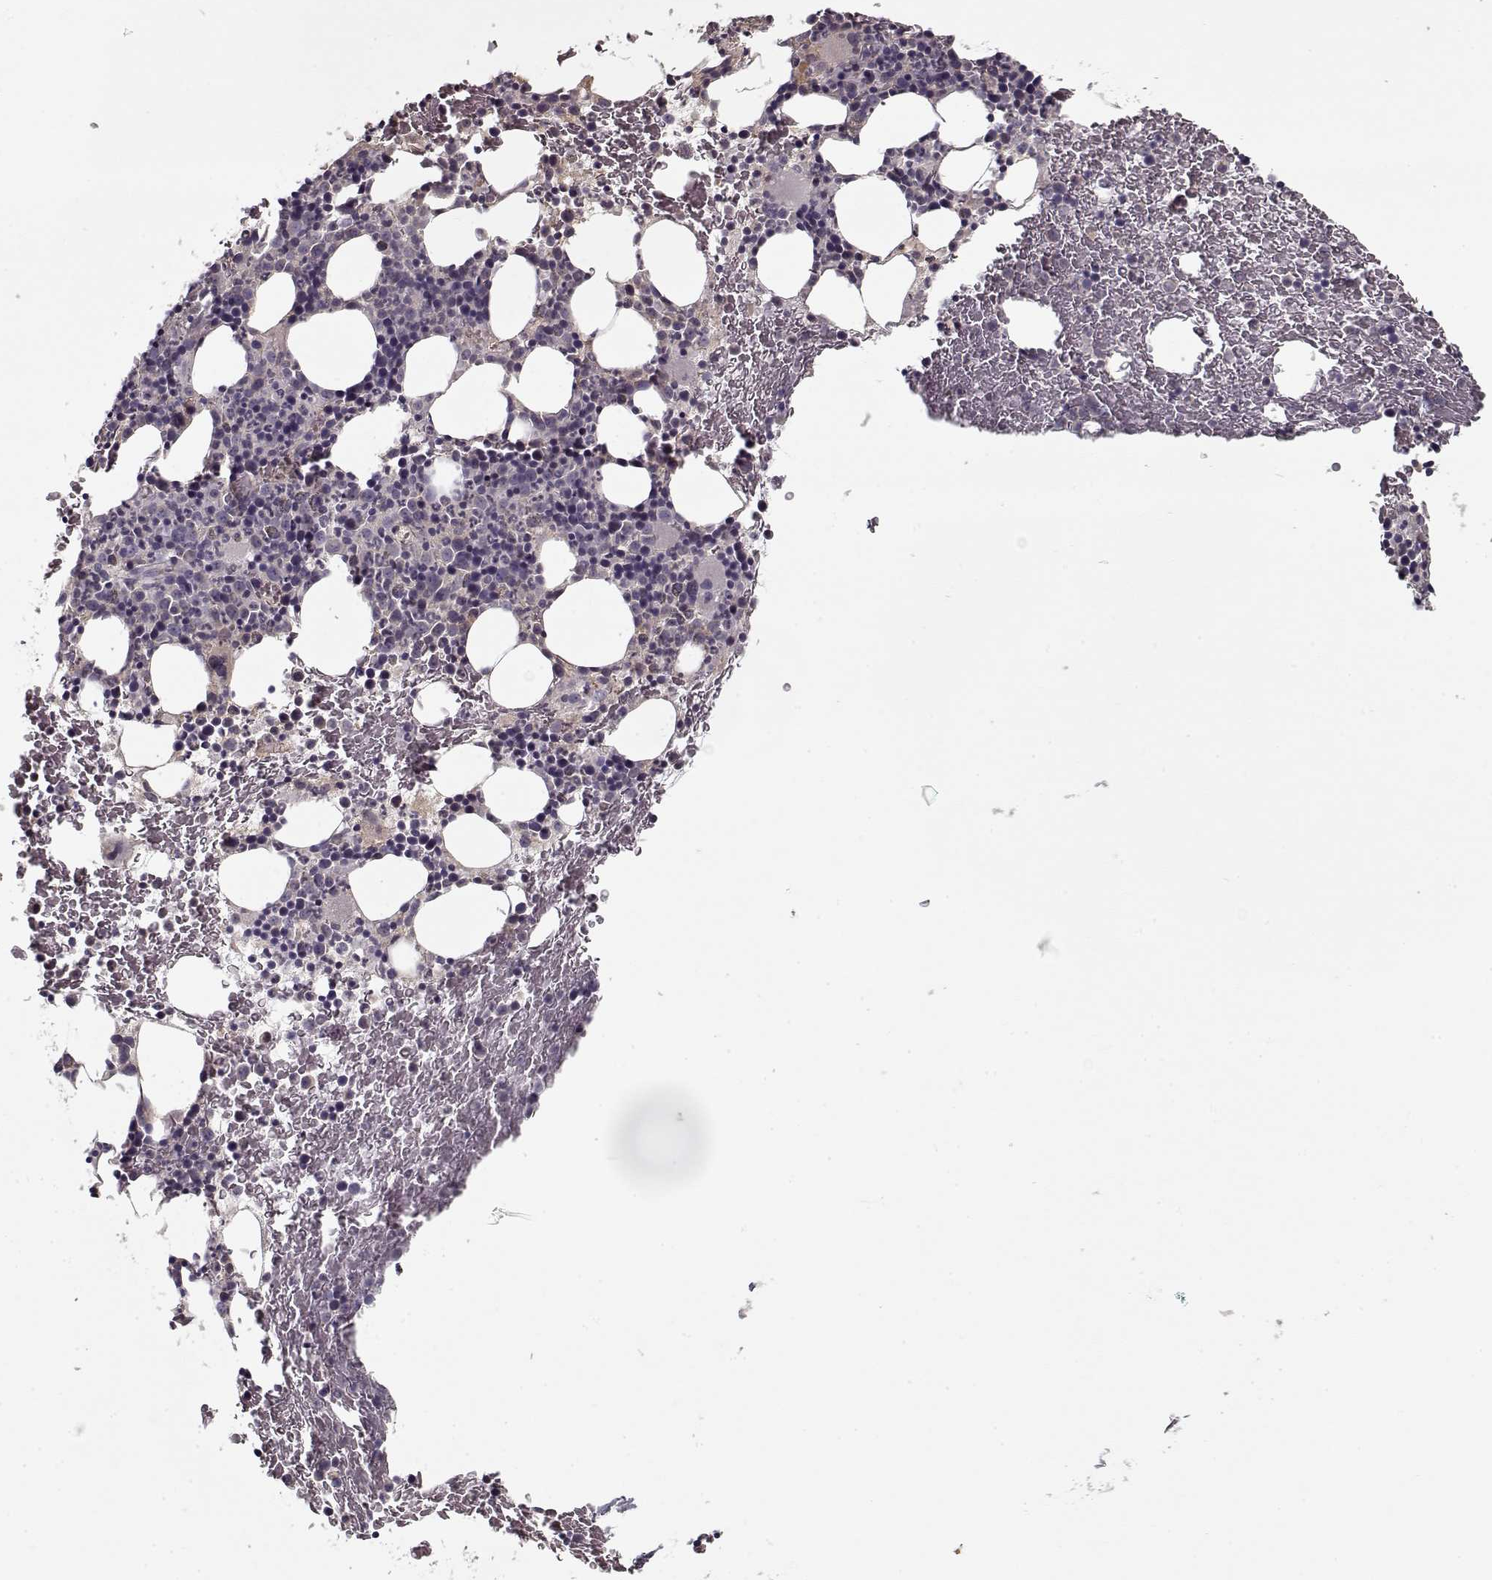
{"staining": {"intensity": "negative", "quantity": "none", "location": "none"}, "tissue": "bone marrow", "cell_type": "Hematopoietic cells", "image_type": "normal", "snomed": [{"axis": "morphology", "description": "Normal tissue, NOS"}, {"axis": "topography", "description": "Bone marrow"}], "caption": "Normal bone marrow was stained to show a protein in brown. There is no significant staining in hematopoietic cells. (Immunohistochemistry, brightfield microscopy, high magnification).", "gene": "AFM", "patient": {"sex": "male", "age": 72}}